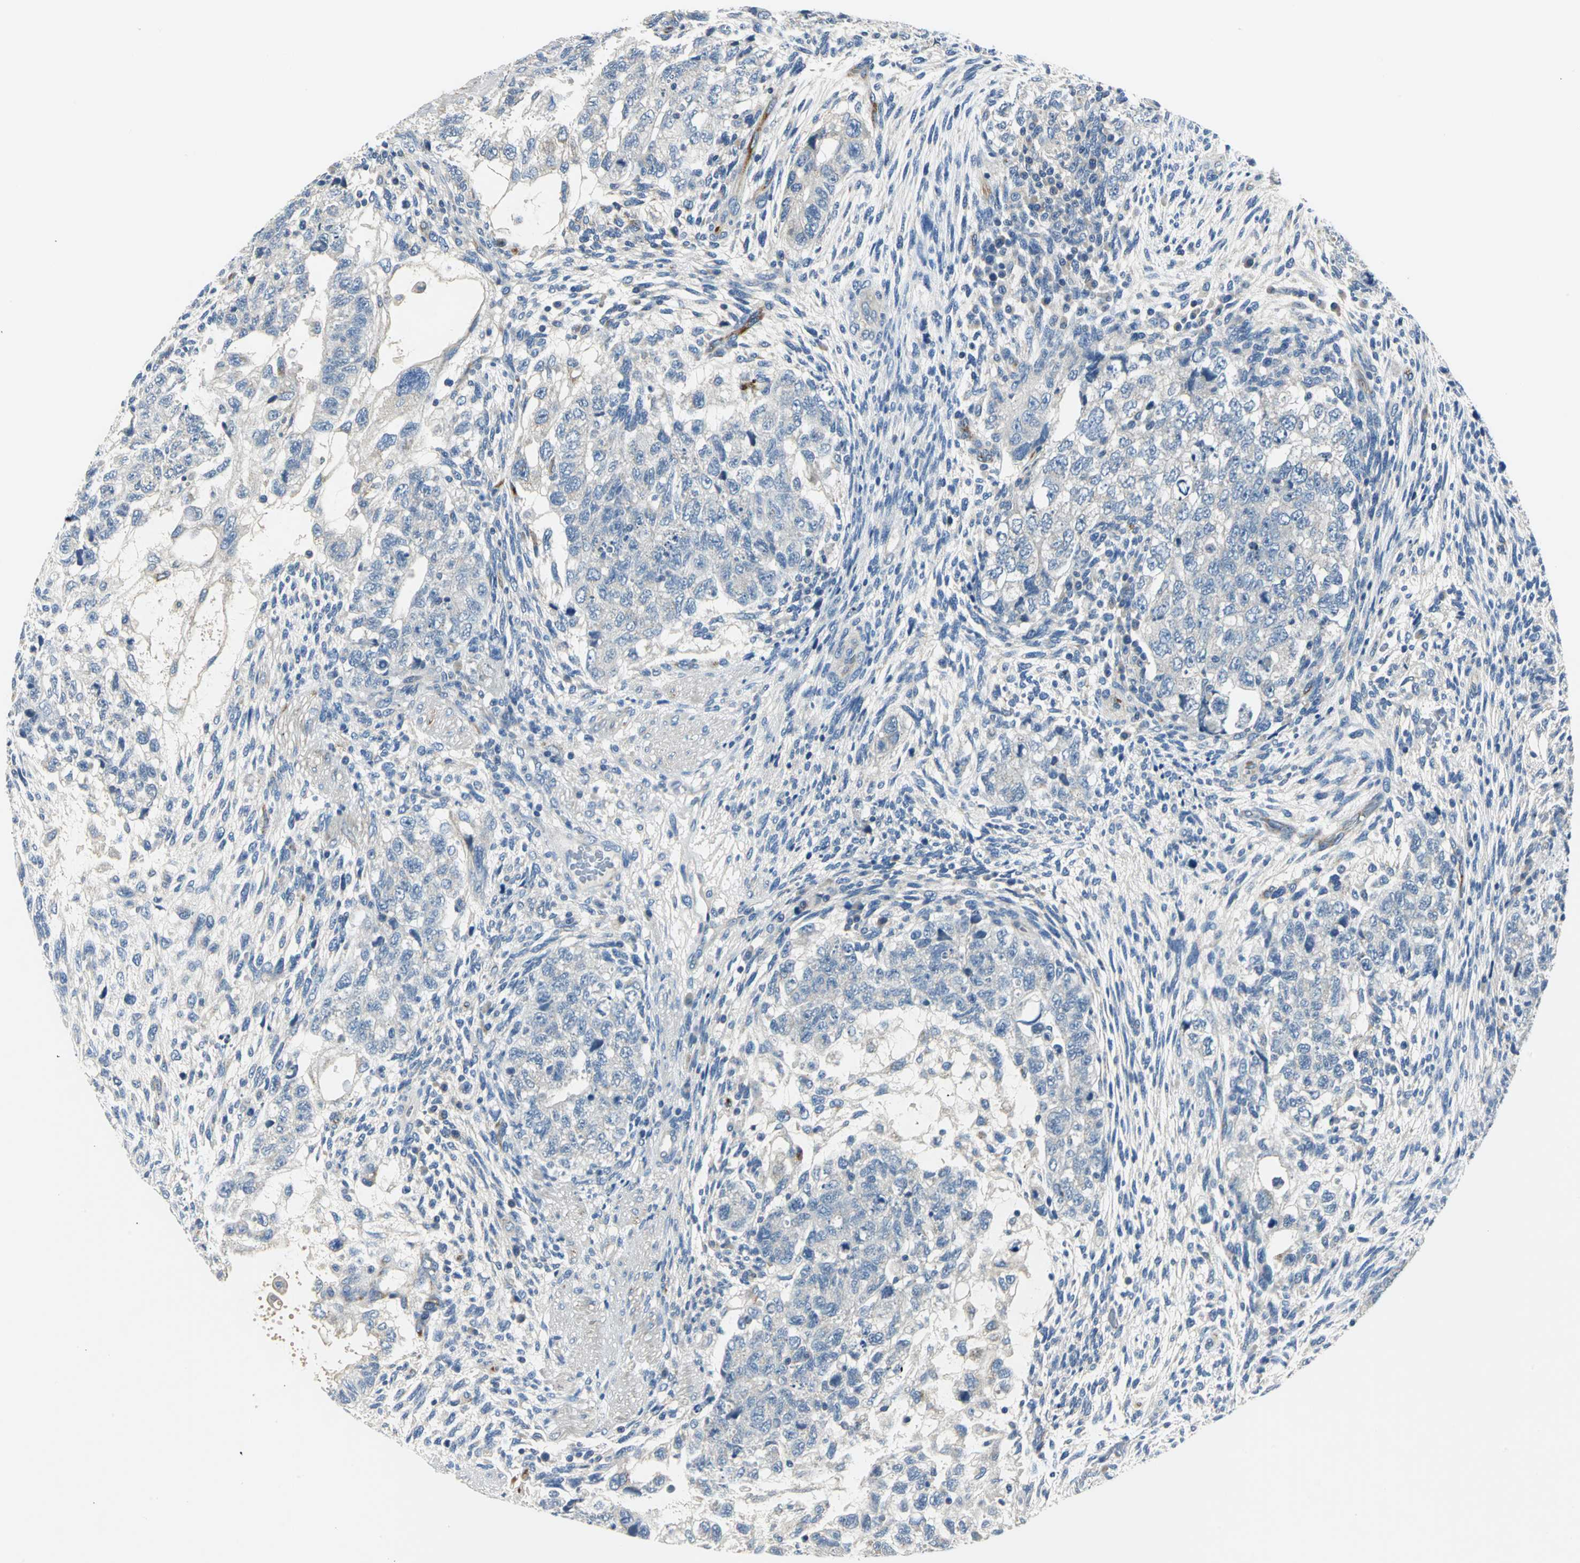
{"staining": {"intensity": "weak", "quantity": "<25%", "location": "cytoplasmic/membranous"}, "tissue": "testis cancer", "cell_type": "Tumor cells", "image_type": "cancer", "snomed": [{"axis": "morphology", "description": "Normal tissue, NOS"}, {"axis": "morphology", "description": "Carcinoma, Embryonal, NOS"}, {"axis": "topography", "description": "Testis"}], "caption": "DAB immunohistochemical staining of human testis cancer (embryonal carcinoma) exhibits no significant positivity in tumor cells.", "gene": "B3GNT2", "patient": {"sex": "male", "age": 36}}